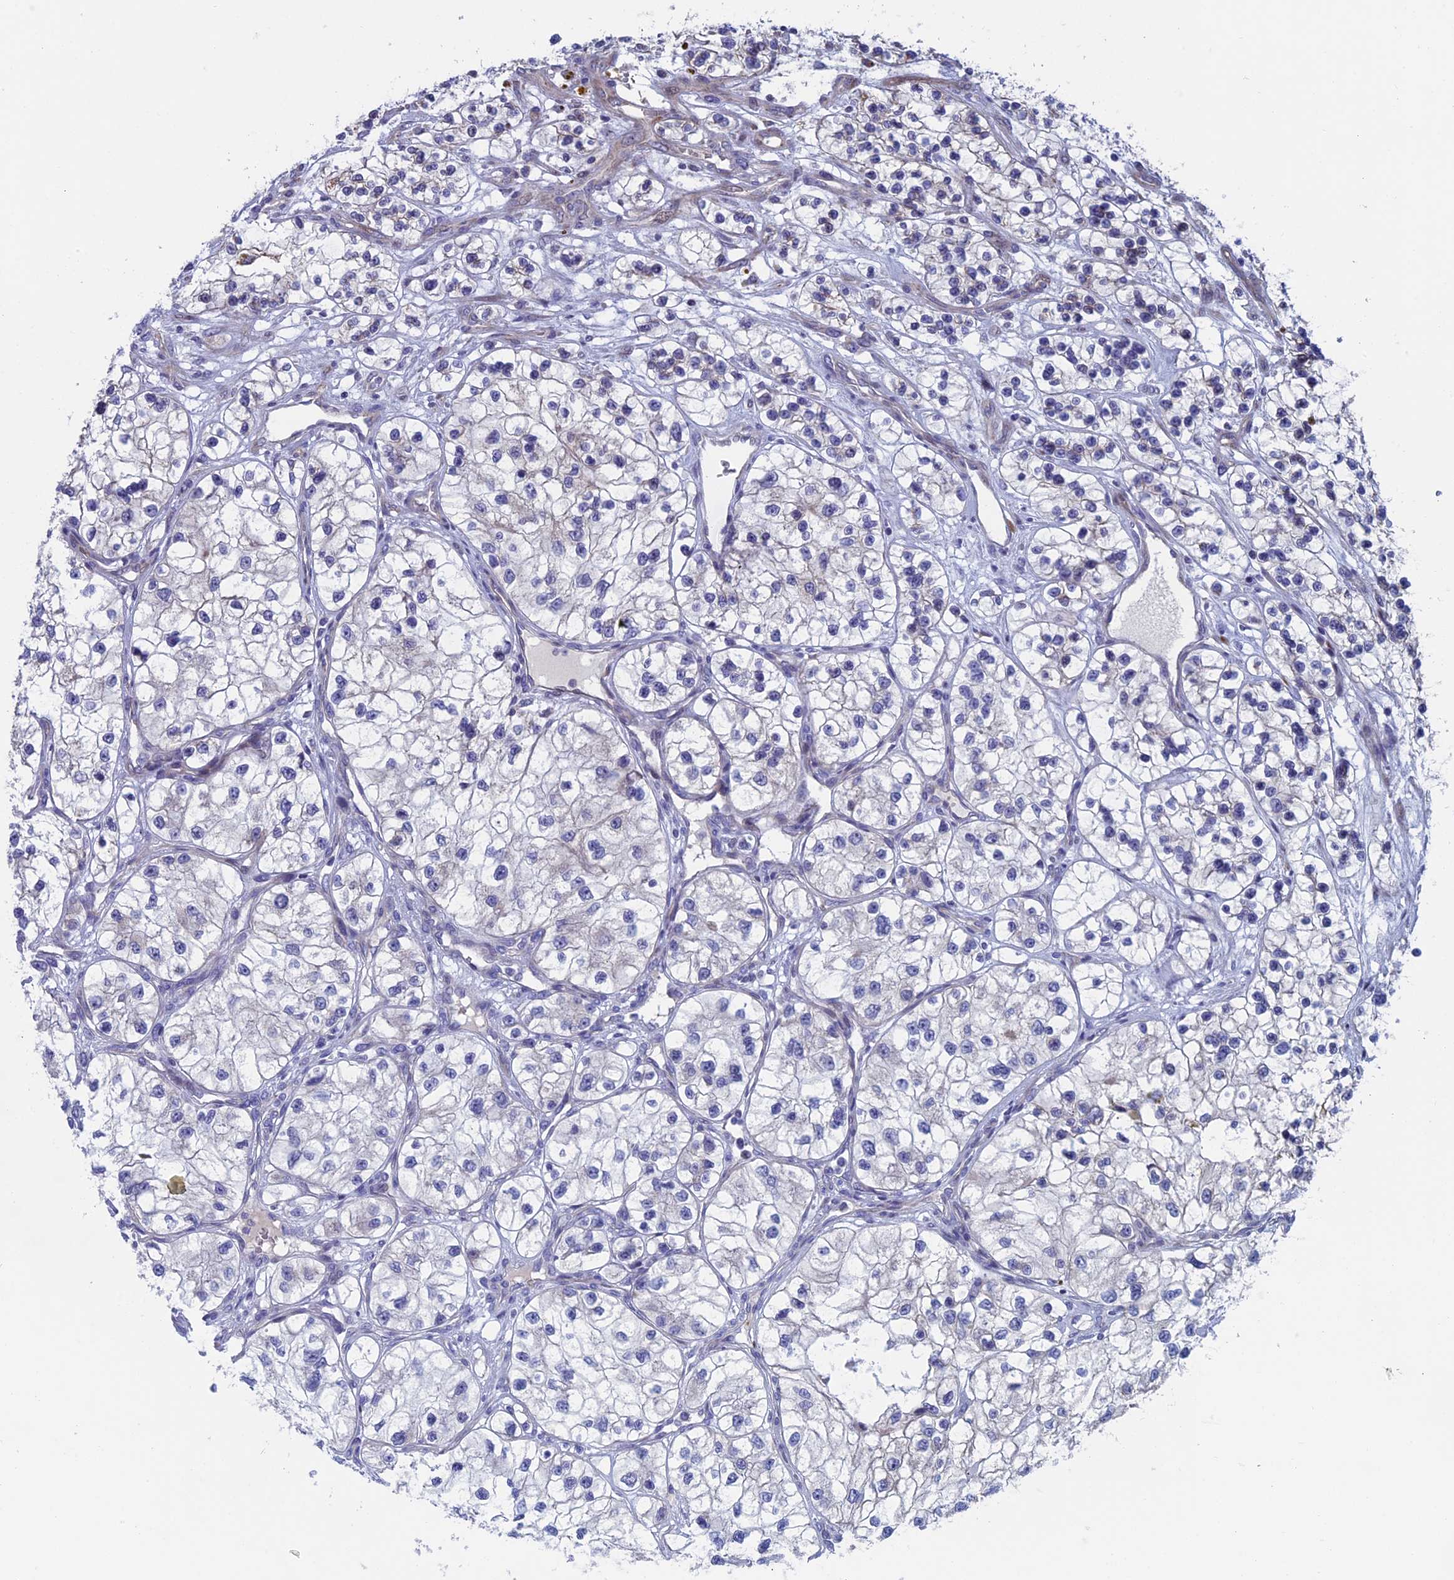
{"staining": {"intensity": "negative", "quantity": "none", "location": "none"}, "tissue": "renal cancer", "cell_type": "Tumor cells", "image_type": "cancer", "snomed": [{"axis": "morphology", "description": "Adenocarcinoma, NOS"}, {"axis": "topography", "description": "Kidney"}], "caption": "Immunohistochemical staining of renal cancer reveals no significant positivity in tumor cells.", "gene": "NIBAN3", "patient": {"sex": "female", "age": 57}}